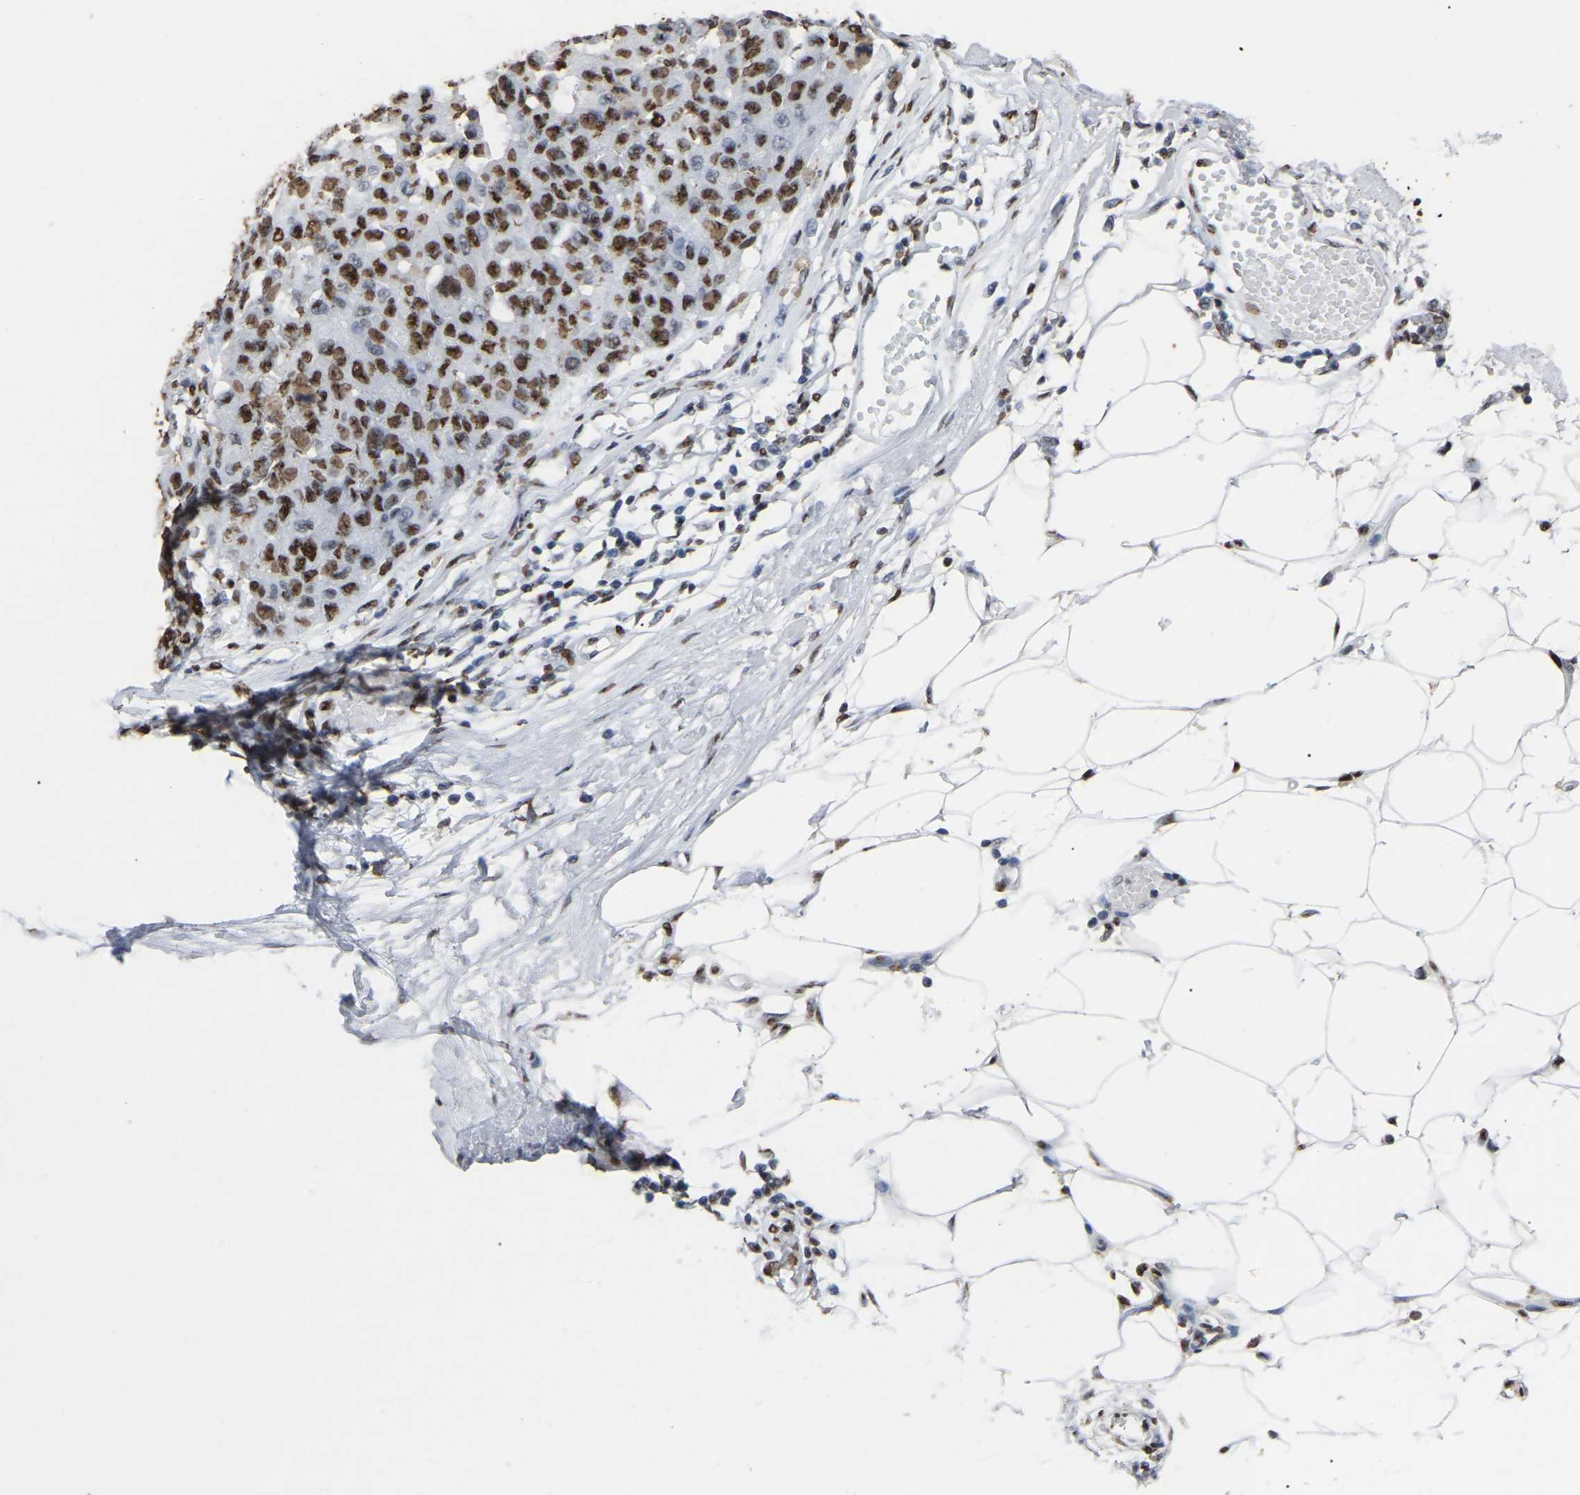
{"staining": {"intensity": "strong", "quantity": ">75%", "location": "nuclear"}, "tissue": "melanoma", "cell_type": "Tumor cells", "image_type": "cancer", "snomed": [{"axis": "morphology", "description": "Normal tissue, NOS"}, {"axis": "morphology", "description": "Malignant melanoma, NOS"}, {"axis": "topography", "description": "Skin"}], "caption": "Malignant melanoma stained for a protein demonstrates strong nuclear positivity in tumor cells. (DAB (3,3'-diaminobenzidine) IHC with brightfield microscopy, high magnification).", "gene": "RBL2", "patient": {"sex": "male", "age": 62}}